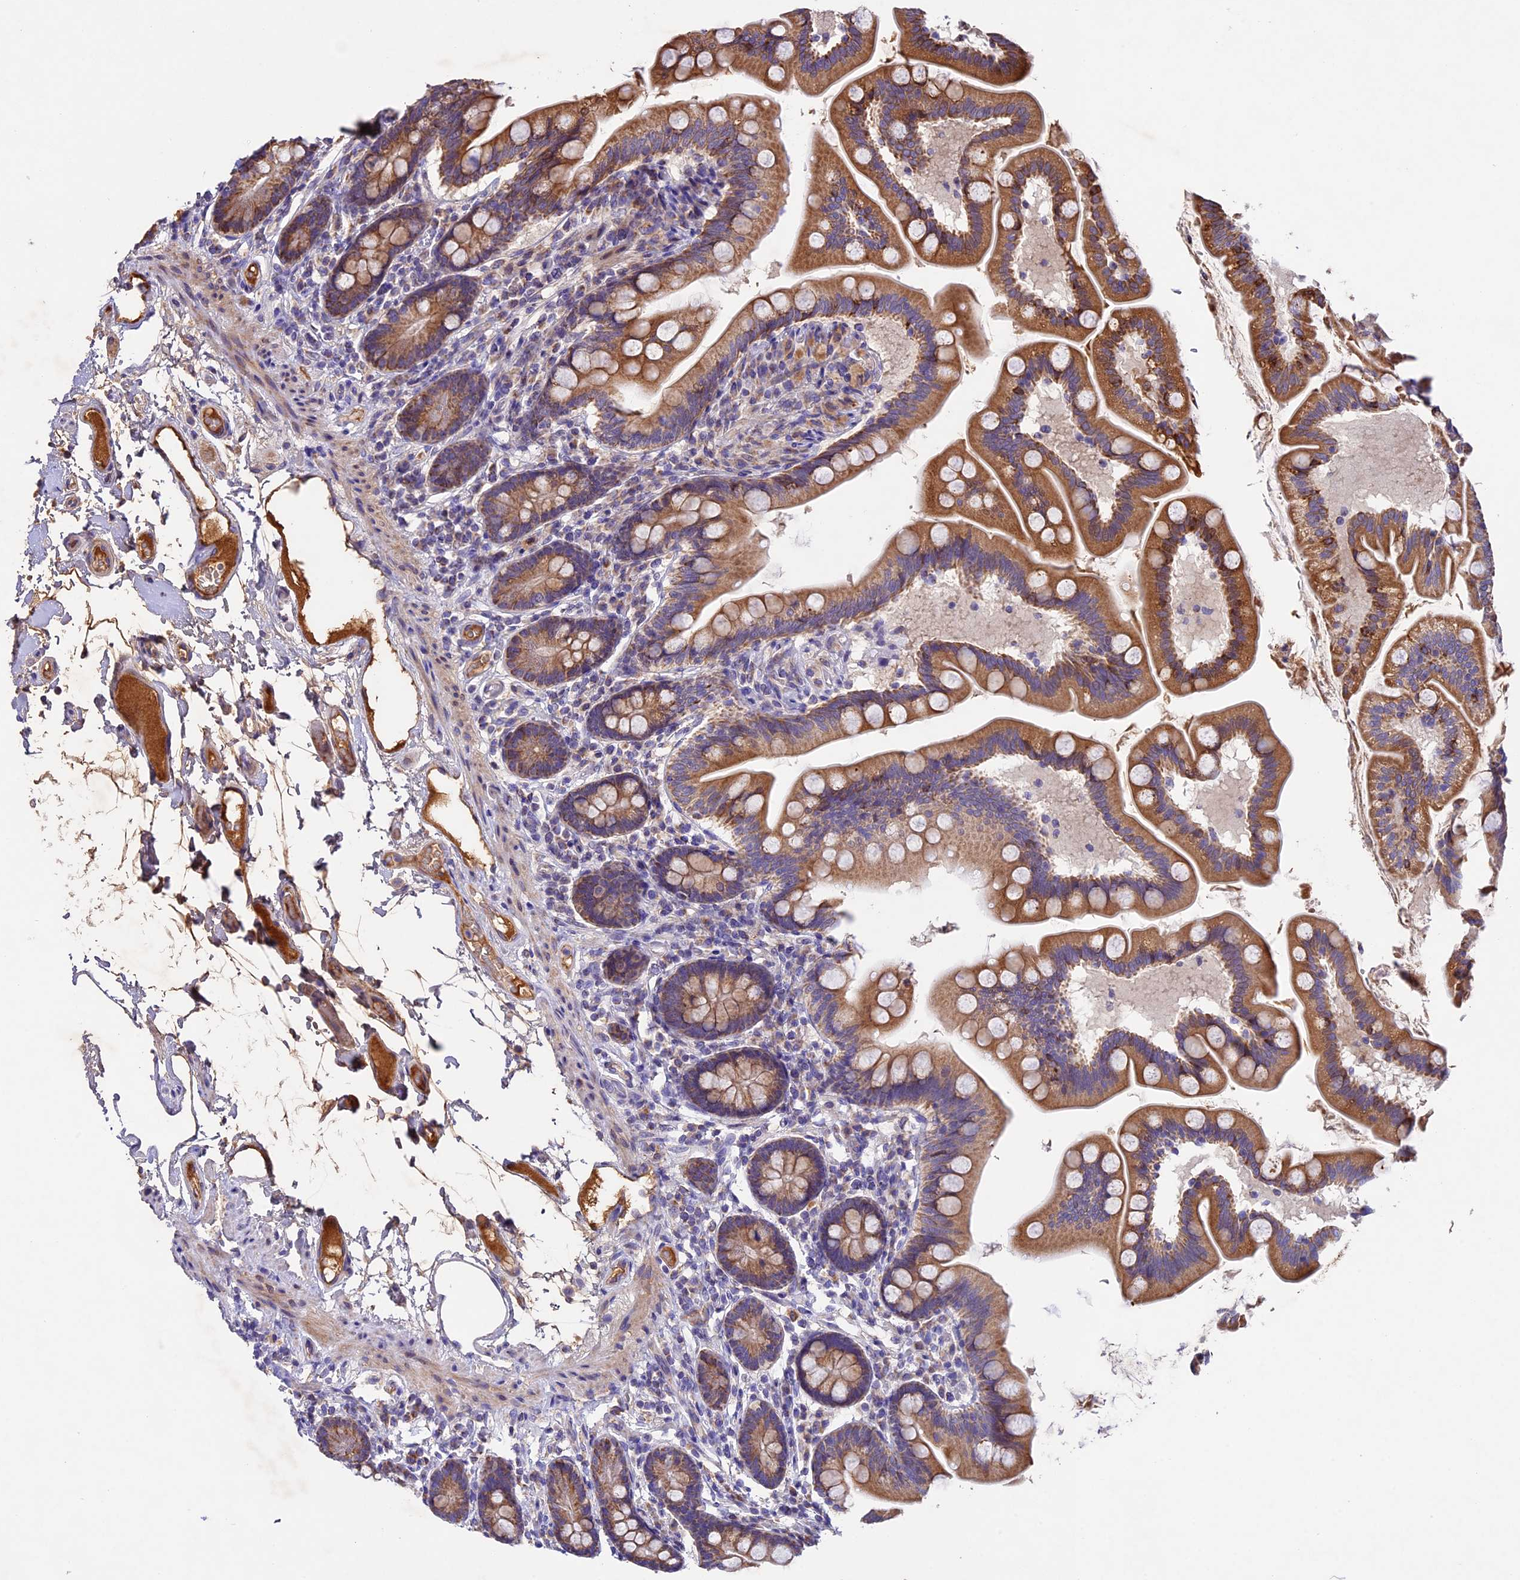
{"staining": {"intensity": "moderate", "quantity": ">75%", "location": "cytoplasmic/membranous"}, "tissue": "small intestine", "cell_type": "Glandular cells", "image_type": "normal", "snomed": [{"axis": "morphology", "description": "Normal tissue, NOS"}, {"axis": "topography", "description": "Small intestine"}], "caption": "High-power microscopy captured an immunohistochemistry photomicrograph of normal small intestine, revealing moderate cytoplasmic/membranous staining in approximately >75% of glandular cells.", "gene": "OCEL1", "patient": {"sex": "female", "age": 64}}